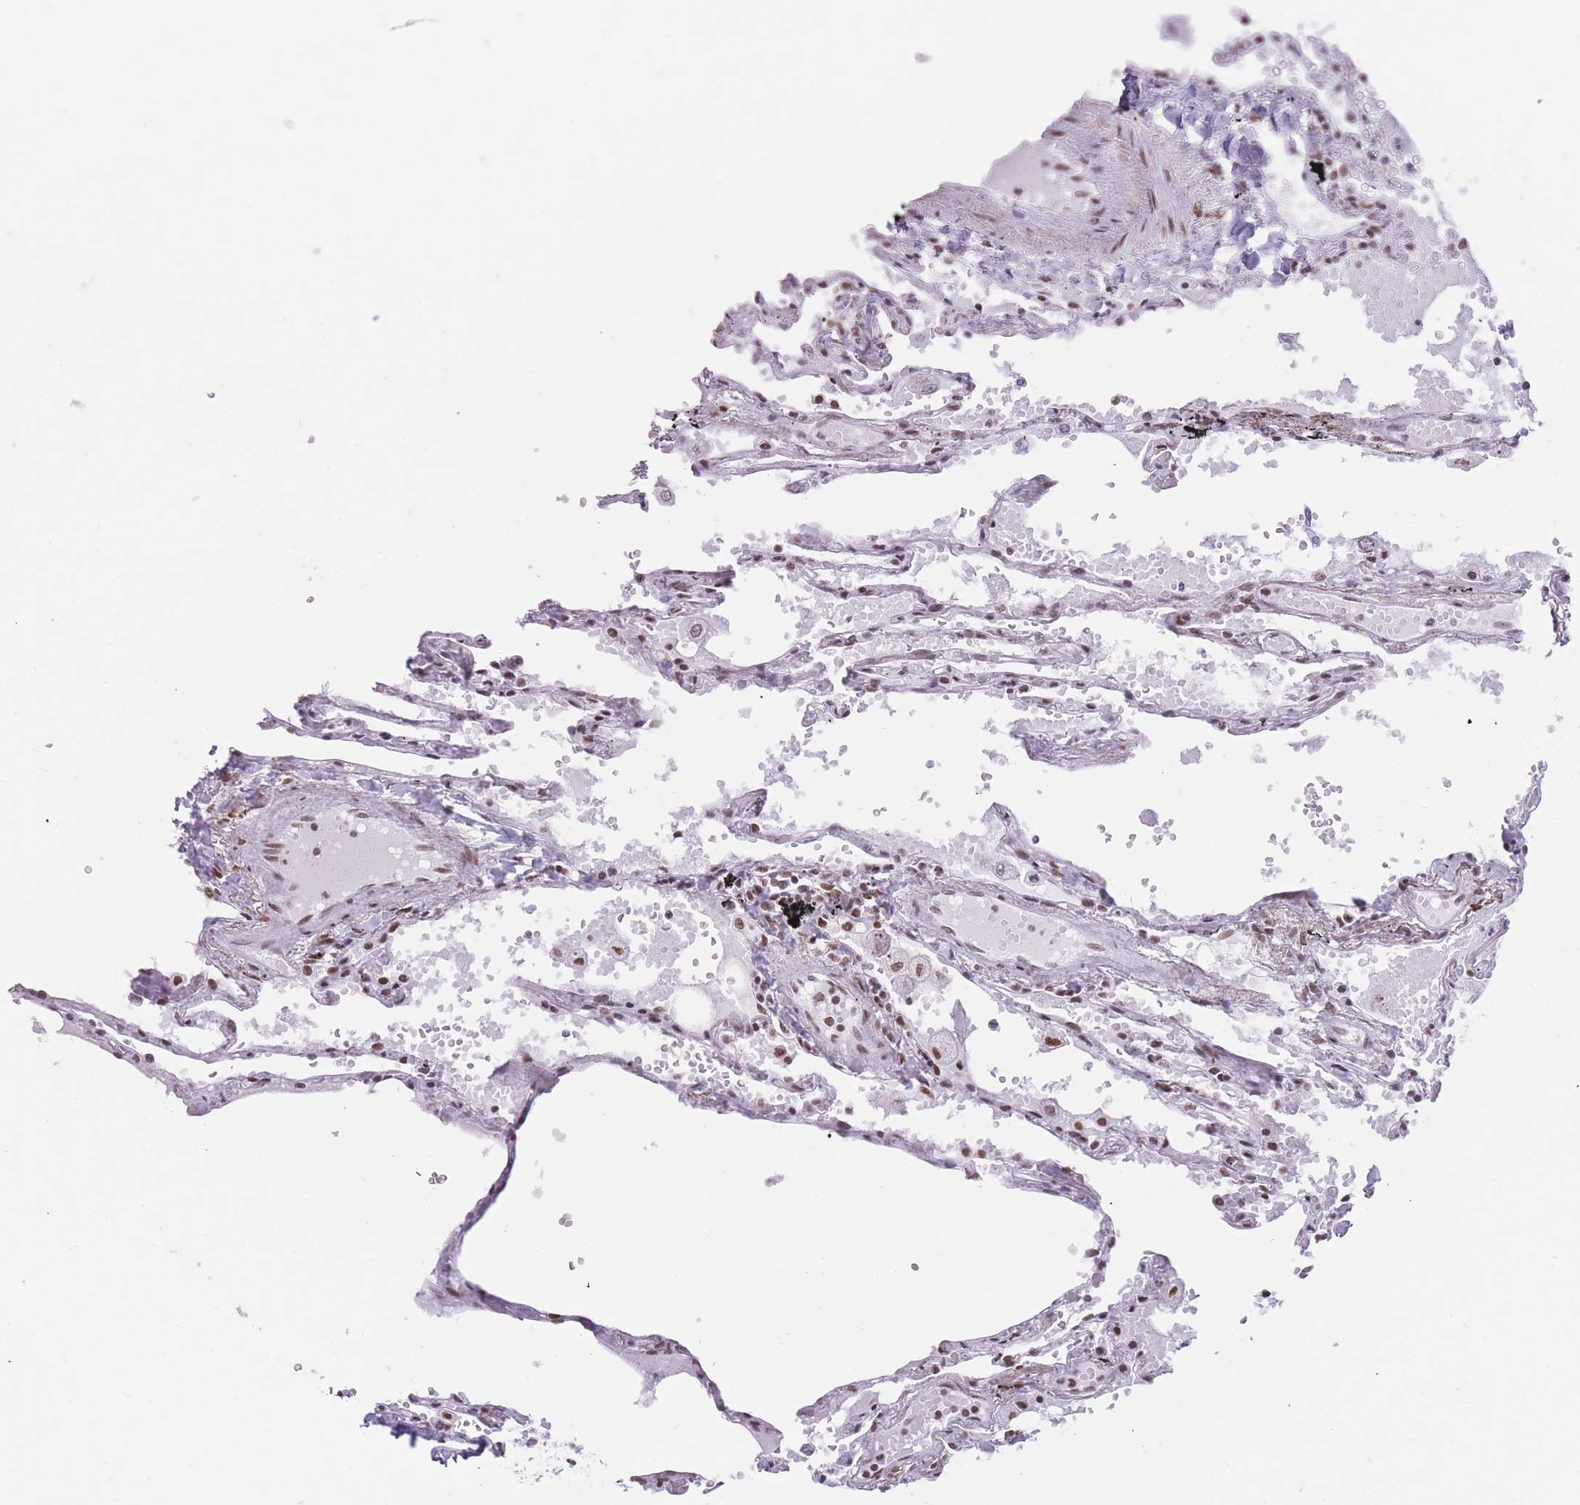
{"staining": {"intensity": "strong", "quantity": "25%-75%", "location": "nuclear"}, "tissue": "lung", "cell_type": "Alveolar cells", "image_type": "normal", "snomed": [{"axis": "morphology", "description": "Normal tissue, NOS"}, {"axis": "topography", "description": "Lung"}], "caption": "About 25%-75% of alveolar cells in benign lung reveal strong nuclear protein expression as visualized by brown immunohistochemical staining.", "gene": "HNRNPUL1", "patient": {"sex": "female", "age": 67}}